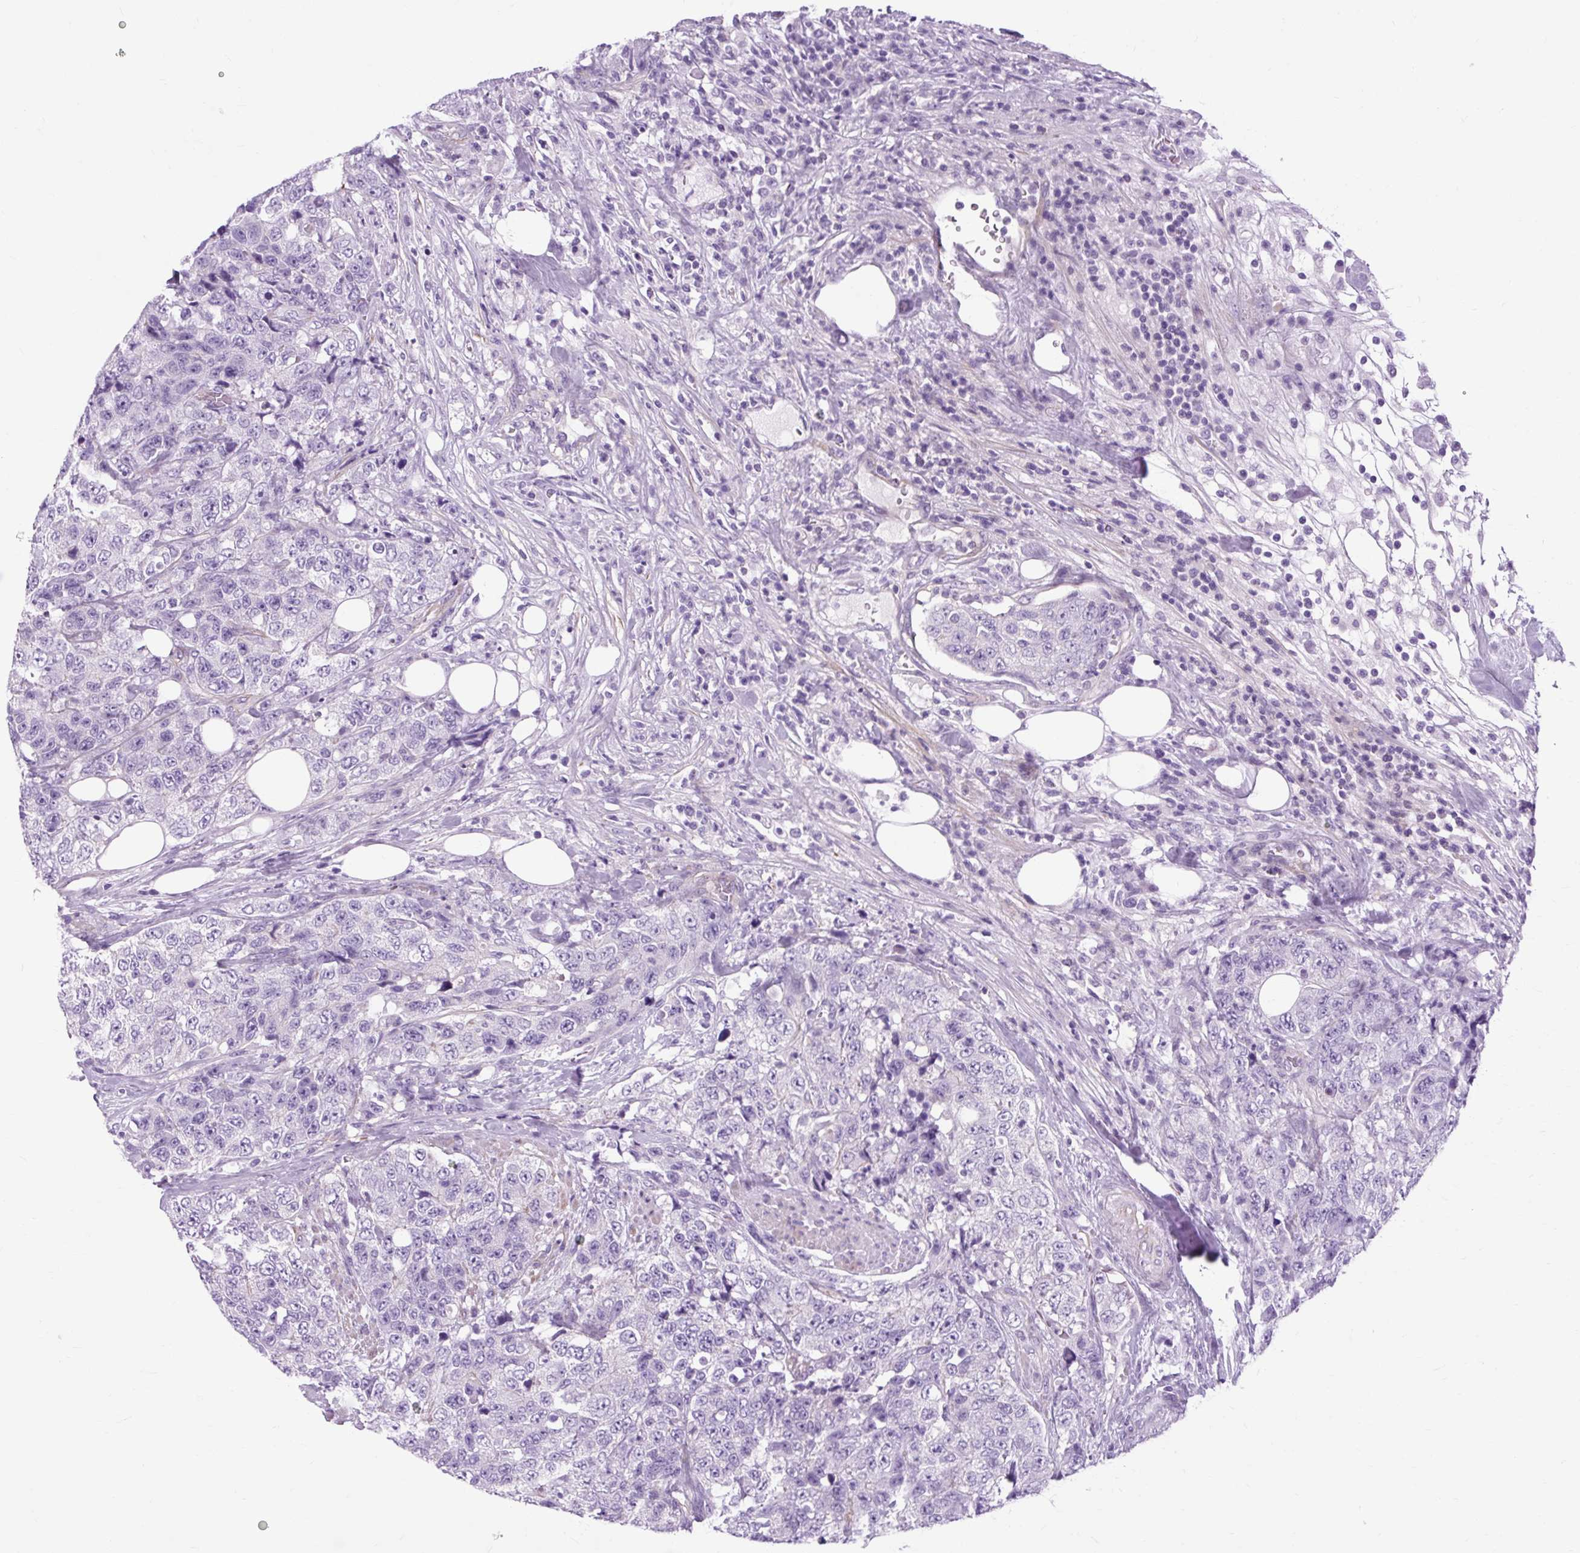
{"staining": {"intensity": "negative", "quantity": "none", "location": "none"}, "tissue": "urothelial cancer", "cell_type": "Tumor cells", "image_type": "cancer", "snomed": [{"axis": "morphology", "description": "Urothelial carcinoma, High grade"}, {"axis": "topography", "description": "Urinary bladder"}], "caption": "Immunohistochemical staining of urothelial carcinoma (high-grade) demonstrates no significant positivity in tumor cells. (DAB (3,3'-diaminobenzidine) IHC, high magnification).", "gene": "OOEP", "patient": {"sex": "female", "age": 78}}